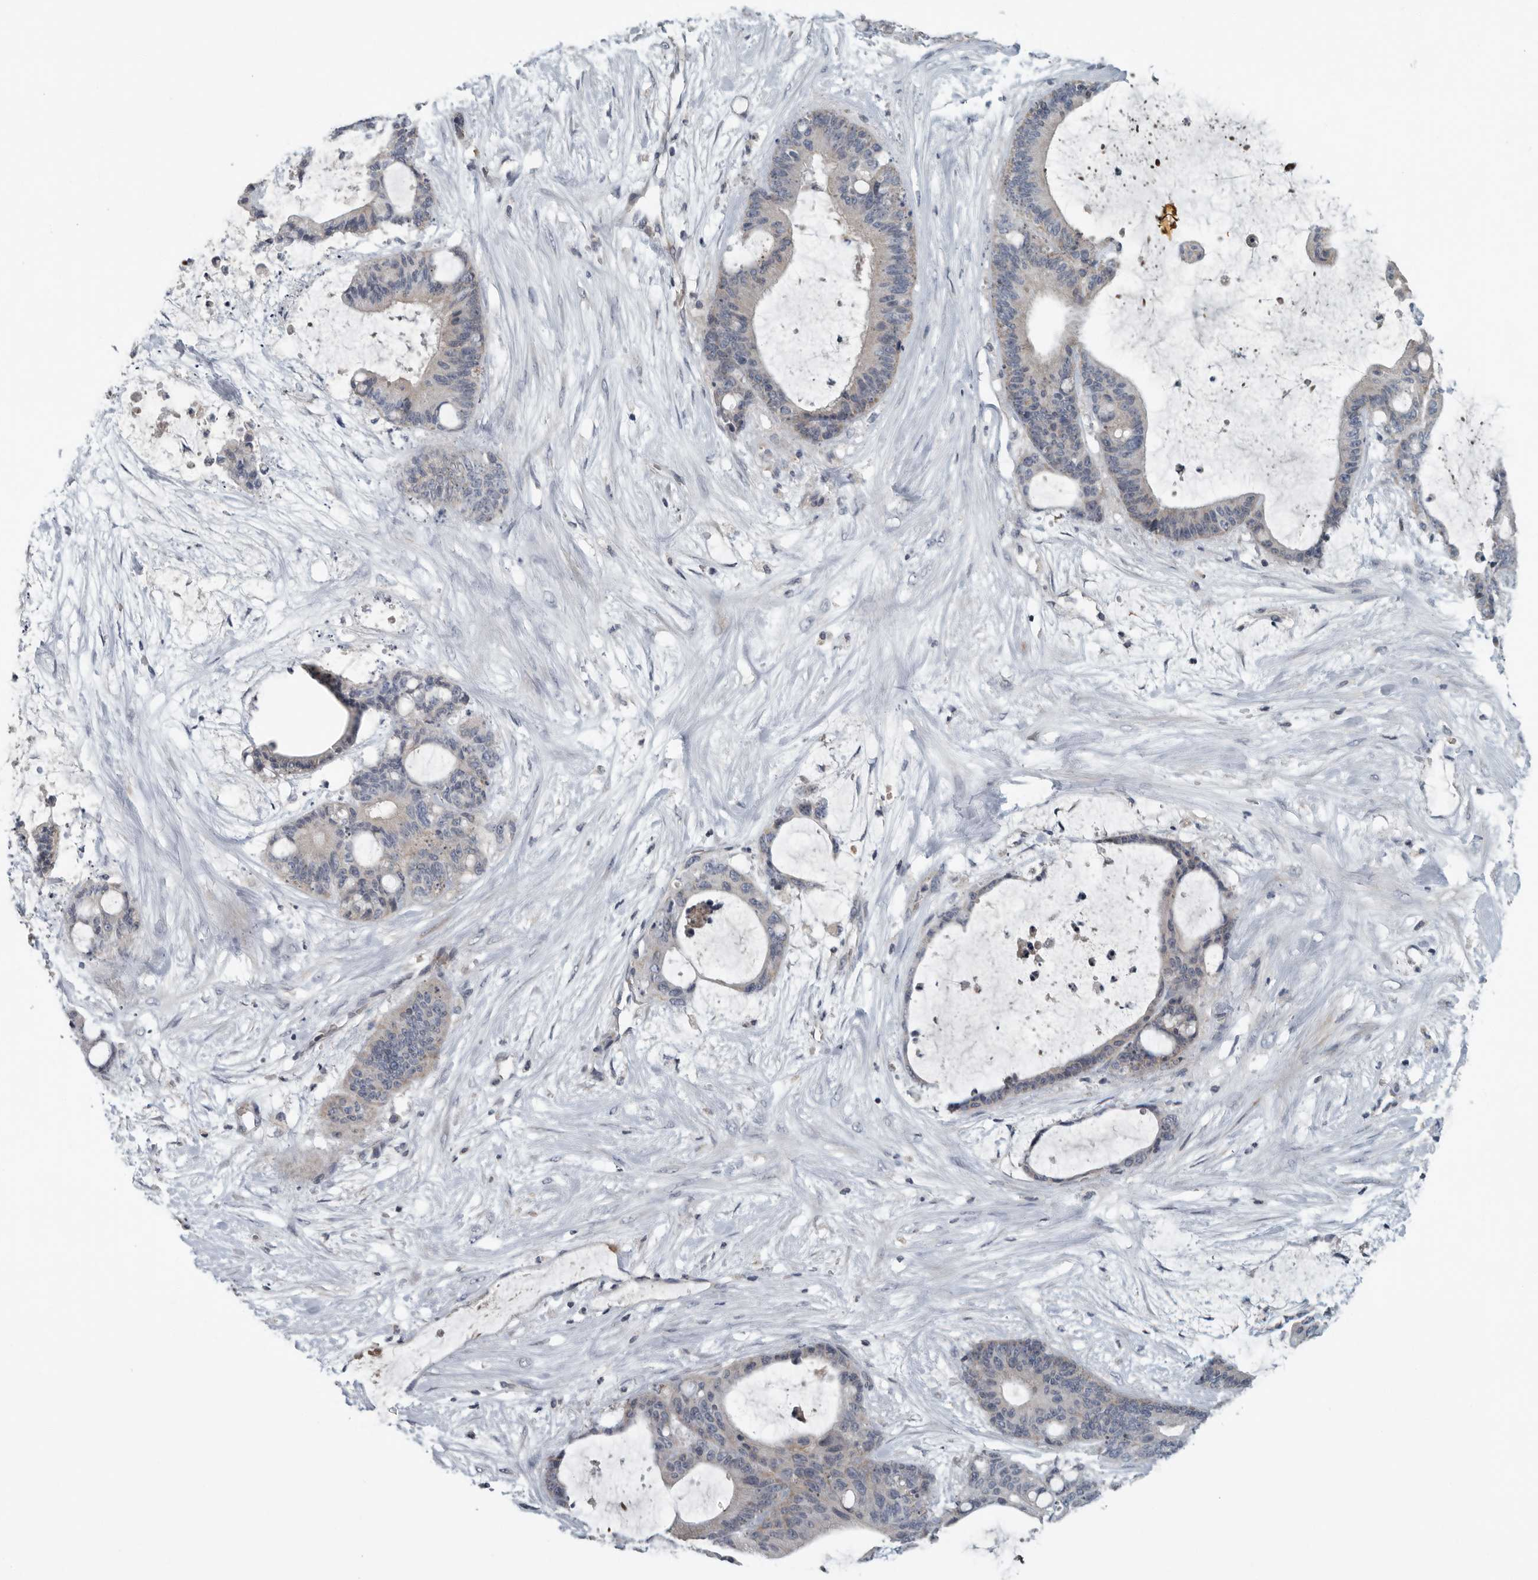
{"staining": {"intensity": "negative", "quantity": "none", "location": "none"}, "tissue": "liver cancer", "cell_type": "Tumor cells", "image_type": "cancer", "snomed": [{"axis": "morphology", "description": "Cholangiocarcinoma"}, {"axis": "topography", "description": "Liver"}], "caption": "Human liver cholangiocarcinoma stained for a protein using IHC displays no expression in tumor cells.", "gene": "MPP3", "patient": {"sex": "female", "age": 73}}